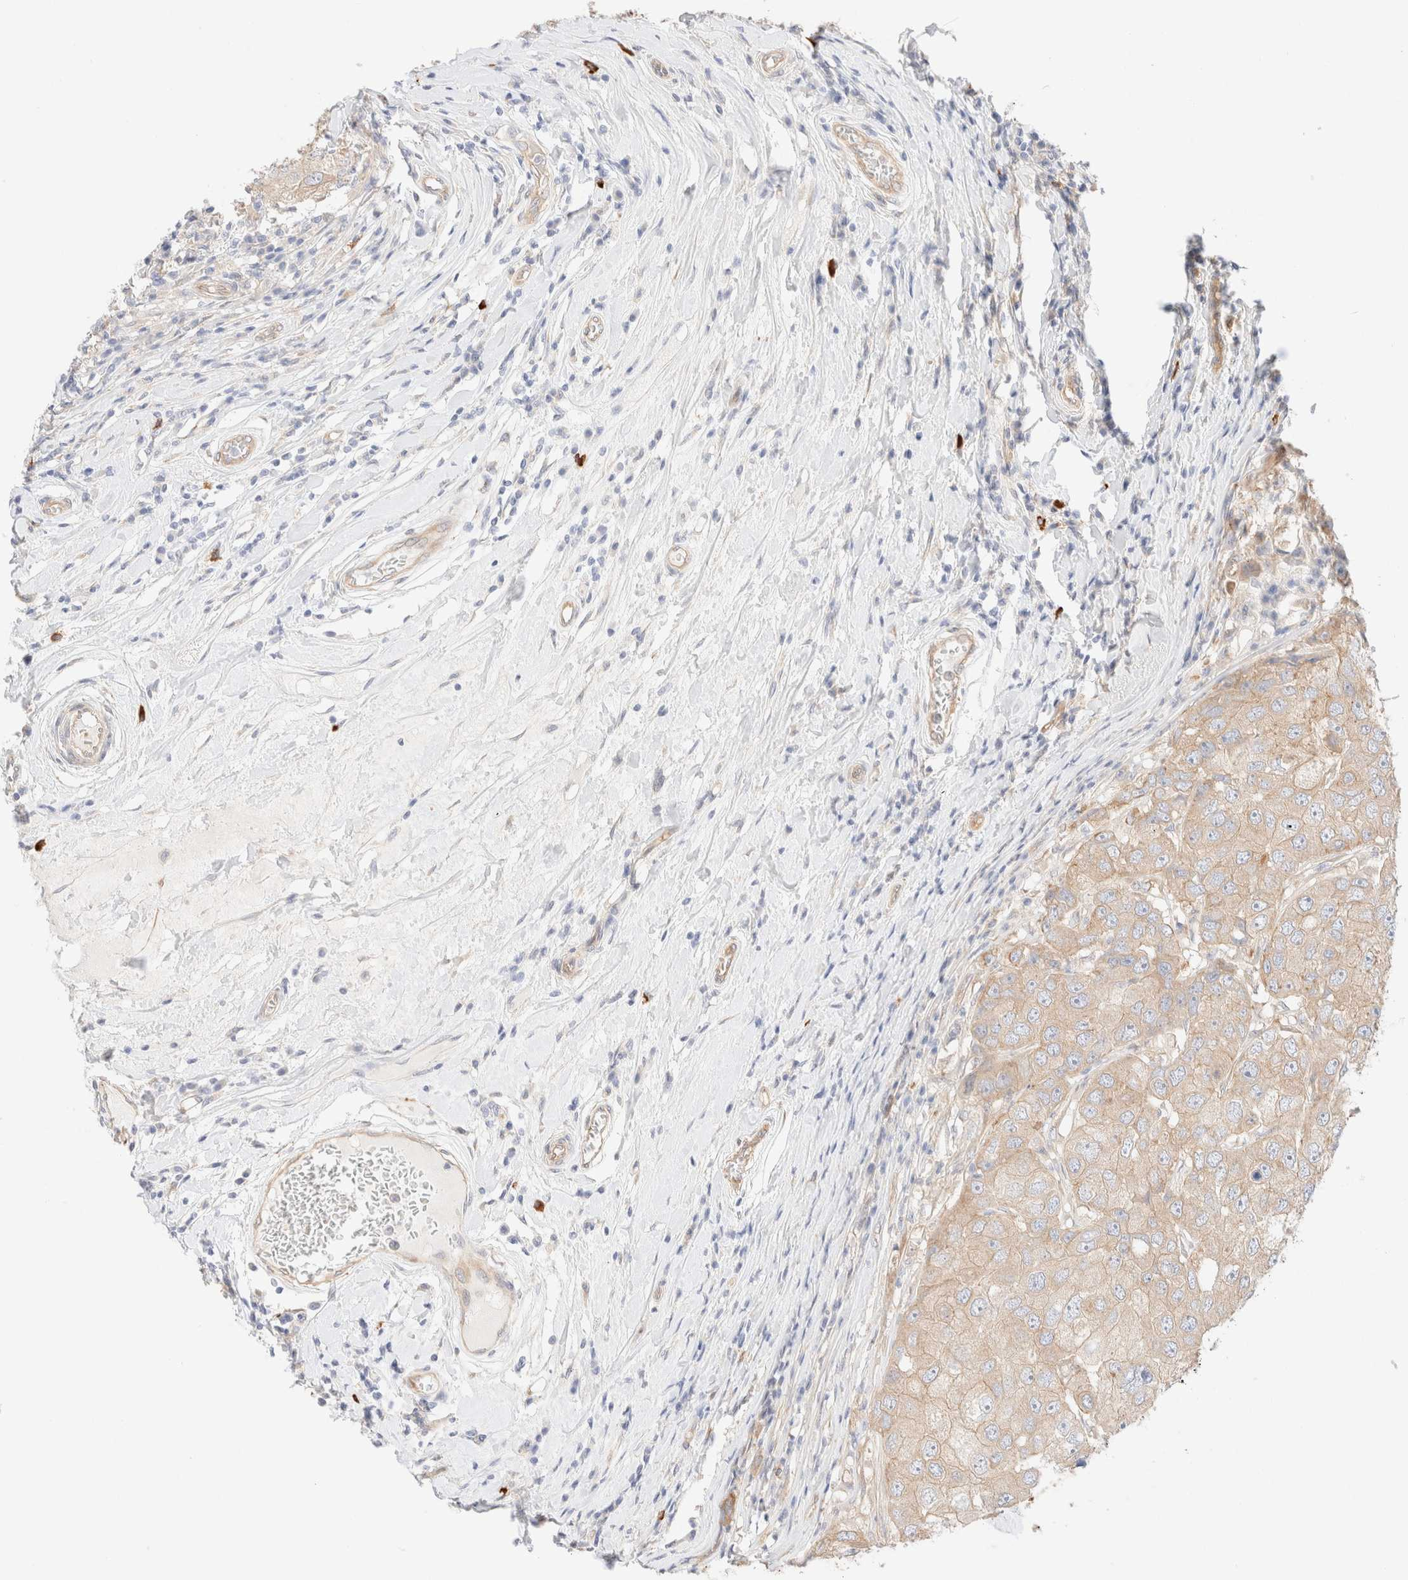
{"staining": {"intensity": "moderate", "quantity": "25%-75%", "location": "cytoplasmic/membranous"}, "tissue": "breast cancer", "cell_type": "Tumor cells", "image_type": "cancer", "snomed": [{"axis": "morphology", "description": "Duct carcinoma"}, {"axis": "topography", "description": "Breast"}], "caption": "Approximately 25%-75% of tumor cells in human breast cancer show moderate cytoplasmic/membranous protein expression as visualized by brown immunohistochemical staining.", "gene": "NIBAN2", "patient": {"sex": "female", "age": 27}}